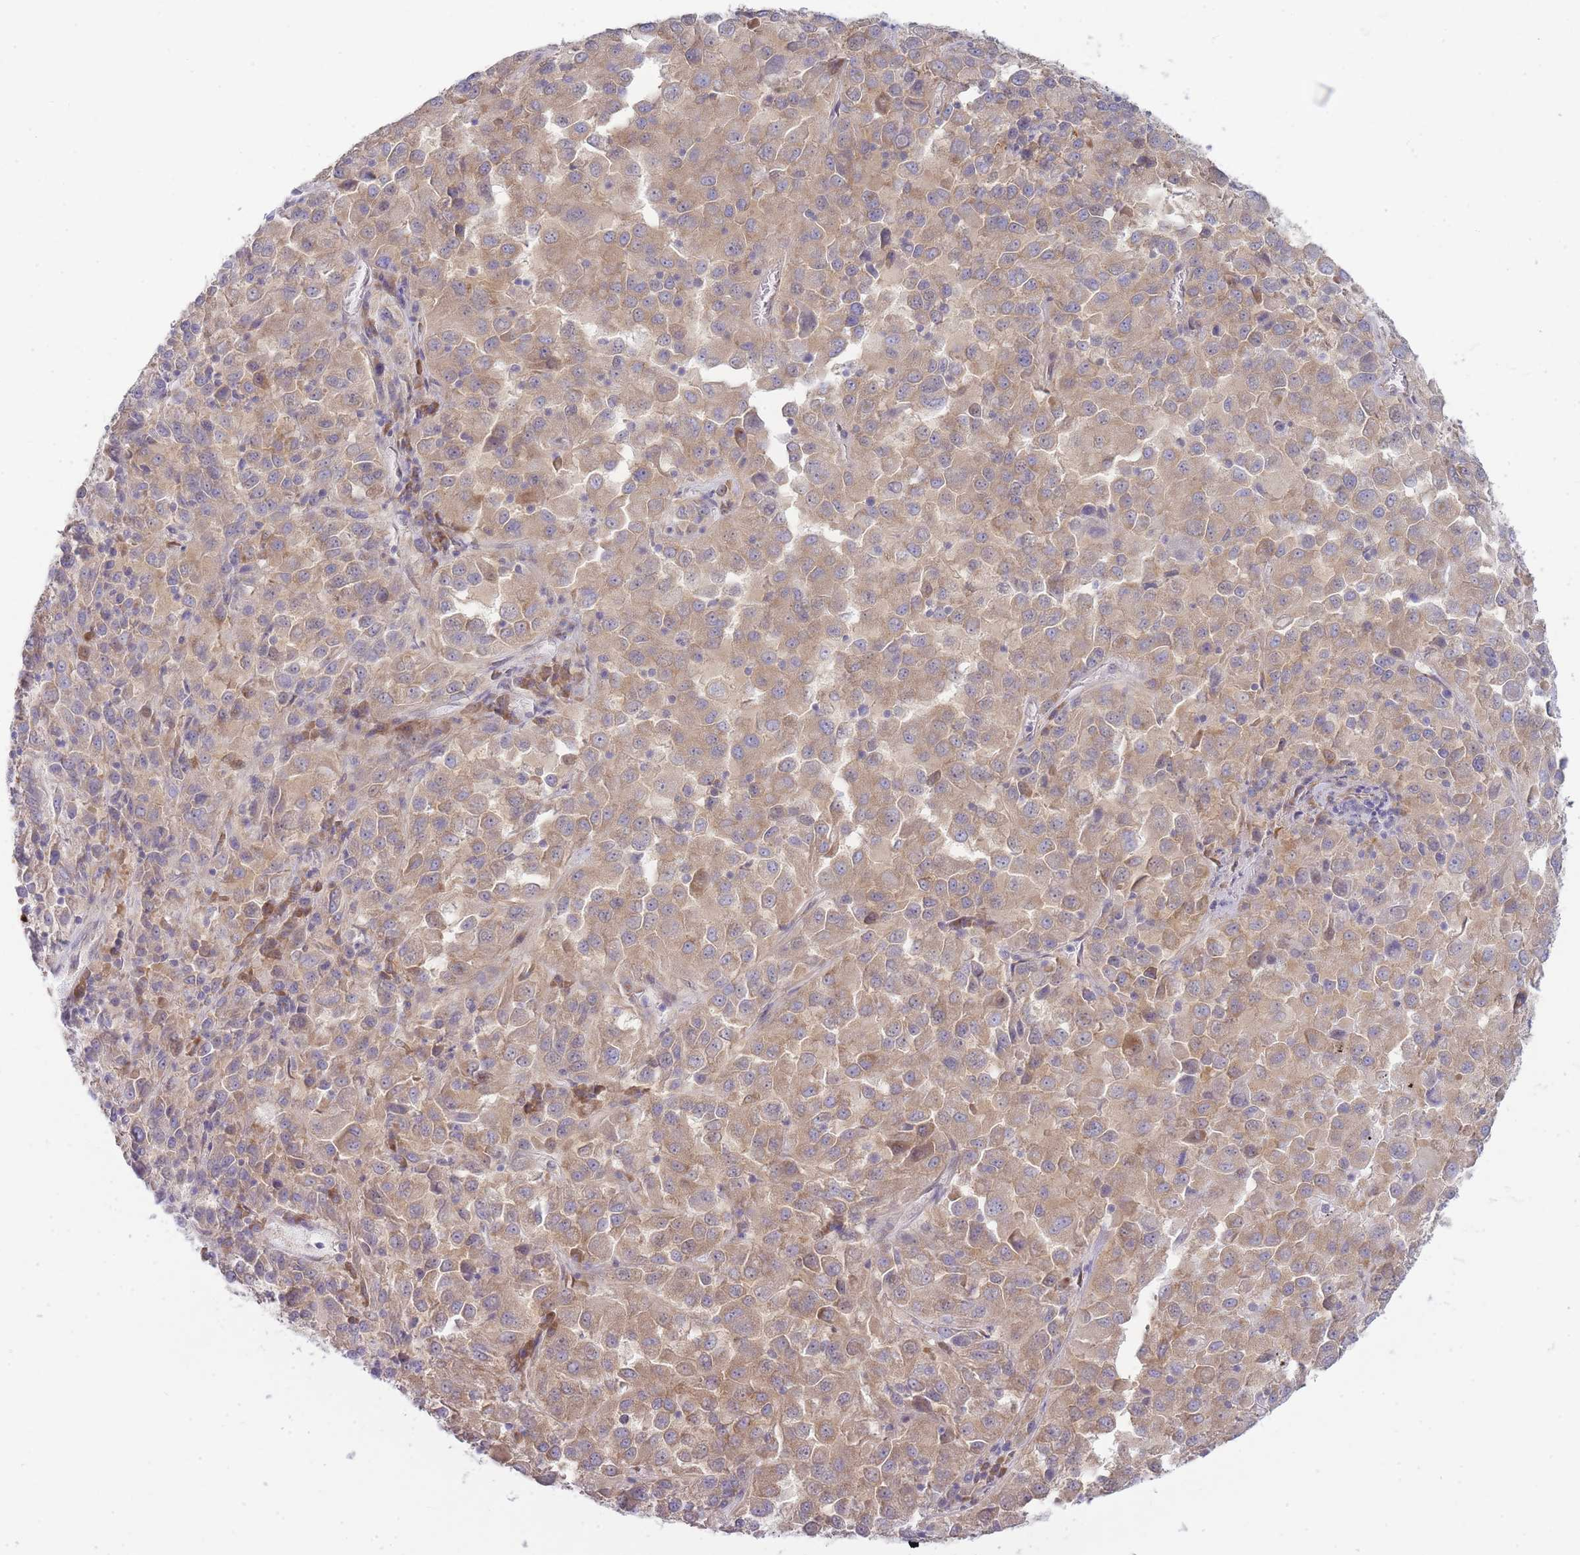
{"staining": {"intensity": "moderate", "quantity": ">75%", "location": "cytoplasmic/membranous"}, "tissue": "melanoma", "cell_type": "Tumor cells", "image_type": "cancer", "snomed": [{"axis": "morphology", "description": "Malignant melanoma, Metastatic site"}, {"axis": "topography", "description": "Lung"}], "caption": "Melanoma tissue reveals moderate cytoplasmic/membranous staining in about >75% of tumor cells, visualized by immunohistochemistry.", "gene": "OR5L2", "patient": {"sex": "male", "age": 64}}